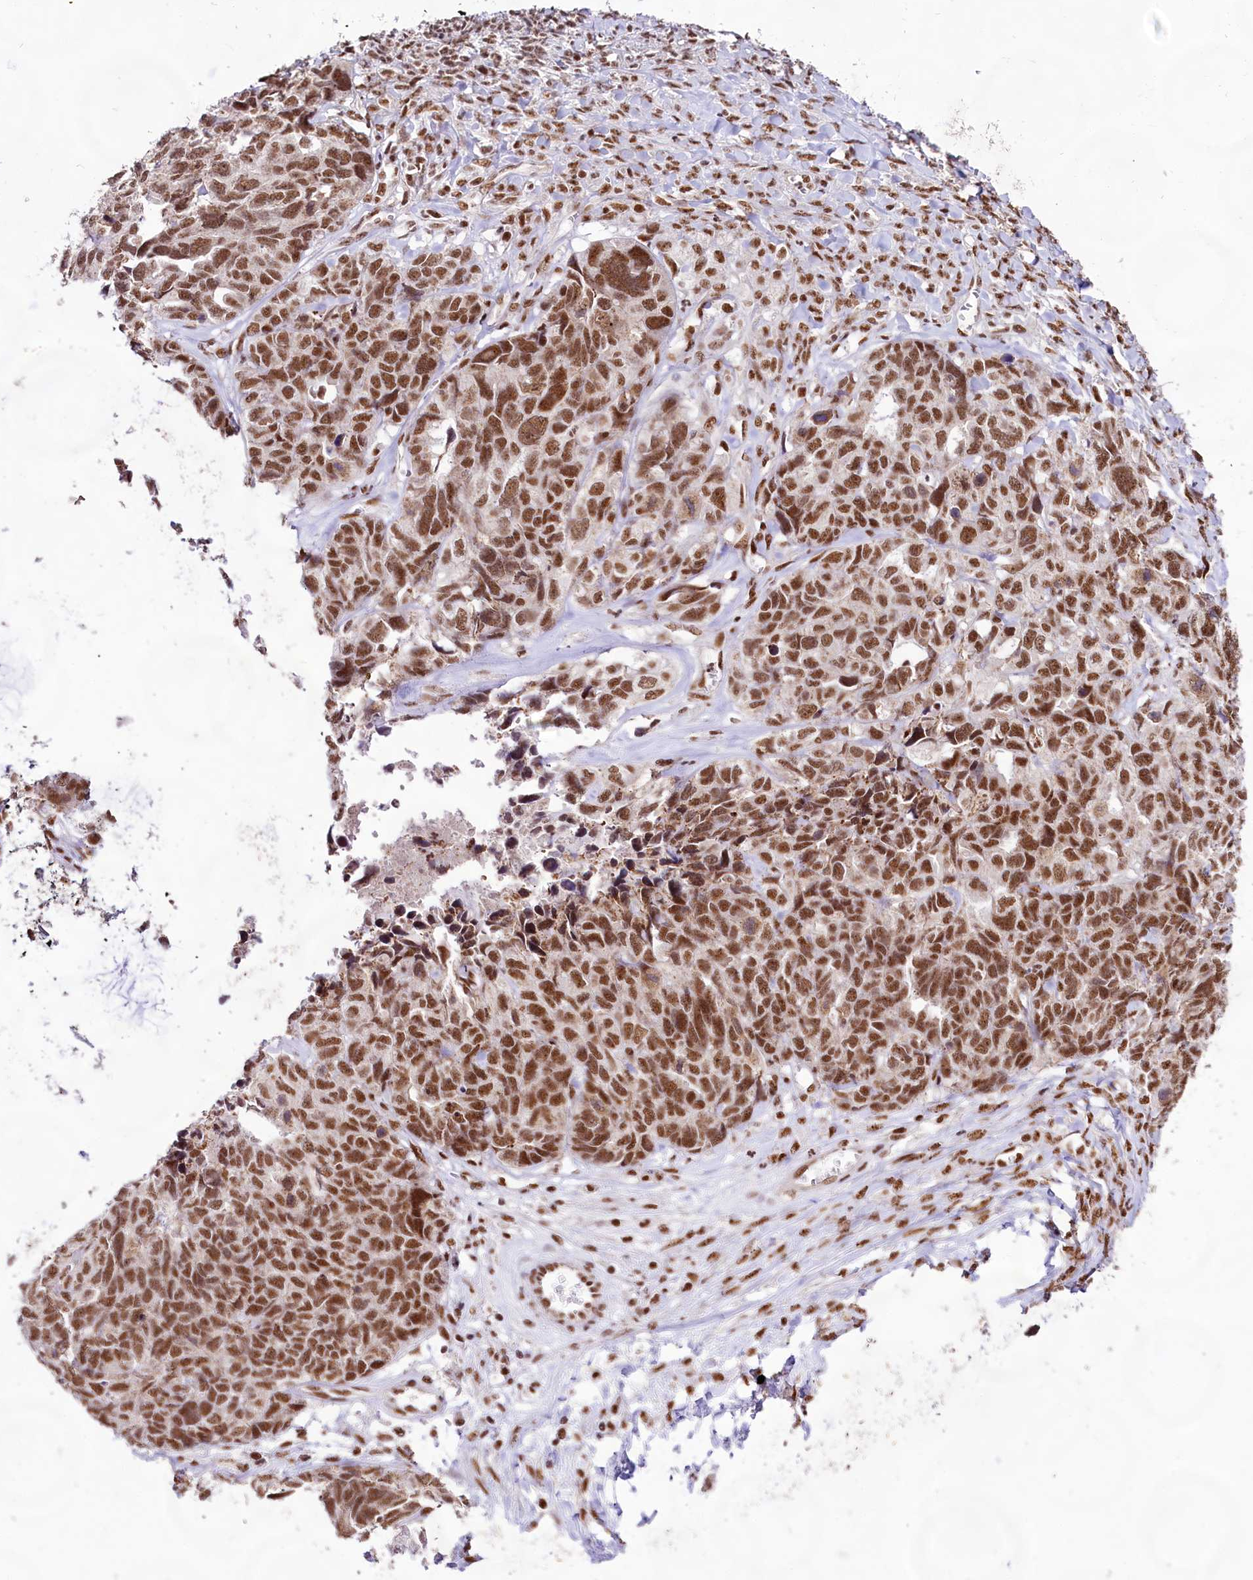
{"staining": {"intensity": "strong", "quantity": ">75%", "location": "nuclear"}, "tissue": "ovarian cancer", "cell_type": "Tumor cells", "image_type": "cancer", "snomed": [{"axis": "morphology", "description": "Cystadenocarcinoma, serous, NOS"}, {"axis": "topography", "description": "Ovary"}], "caption": "Immunohistochemistry (IHC) image of human ovarian serous cystadenocarcinoma stained for a protein (brown), which shows high levels of strong nuclear positivity in about >75% of tumor cells.", "gene": "HIRA", "patient": {"sex": "female", "age": 79}}